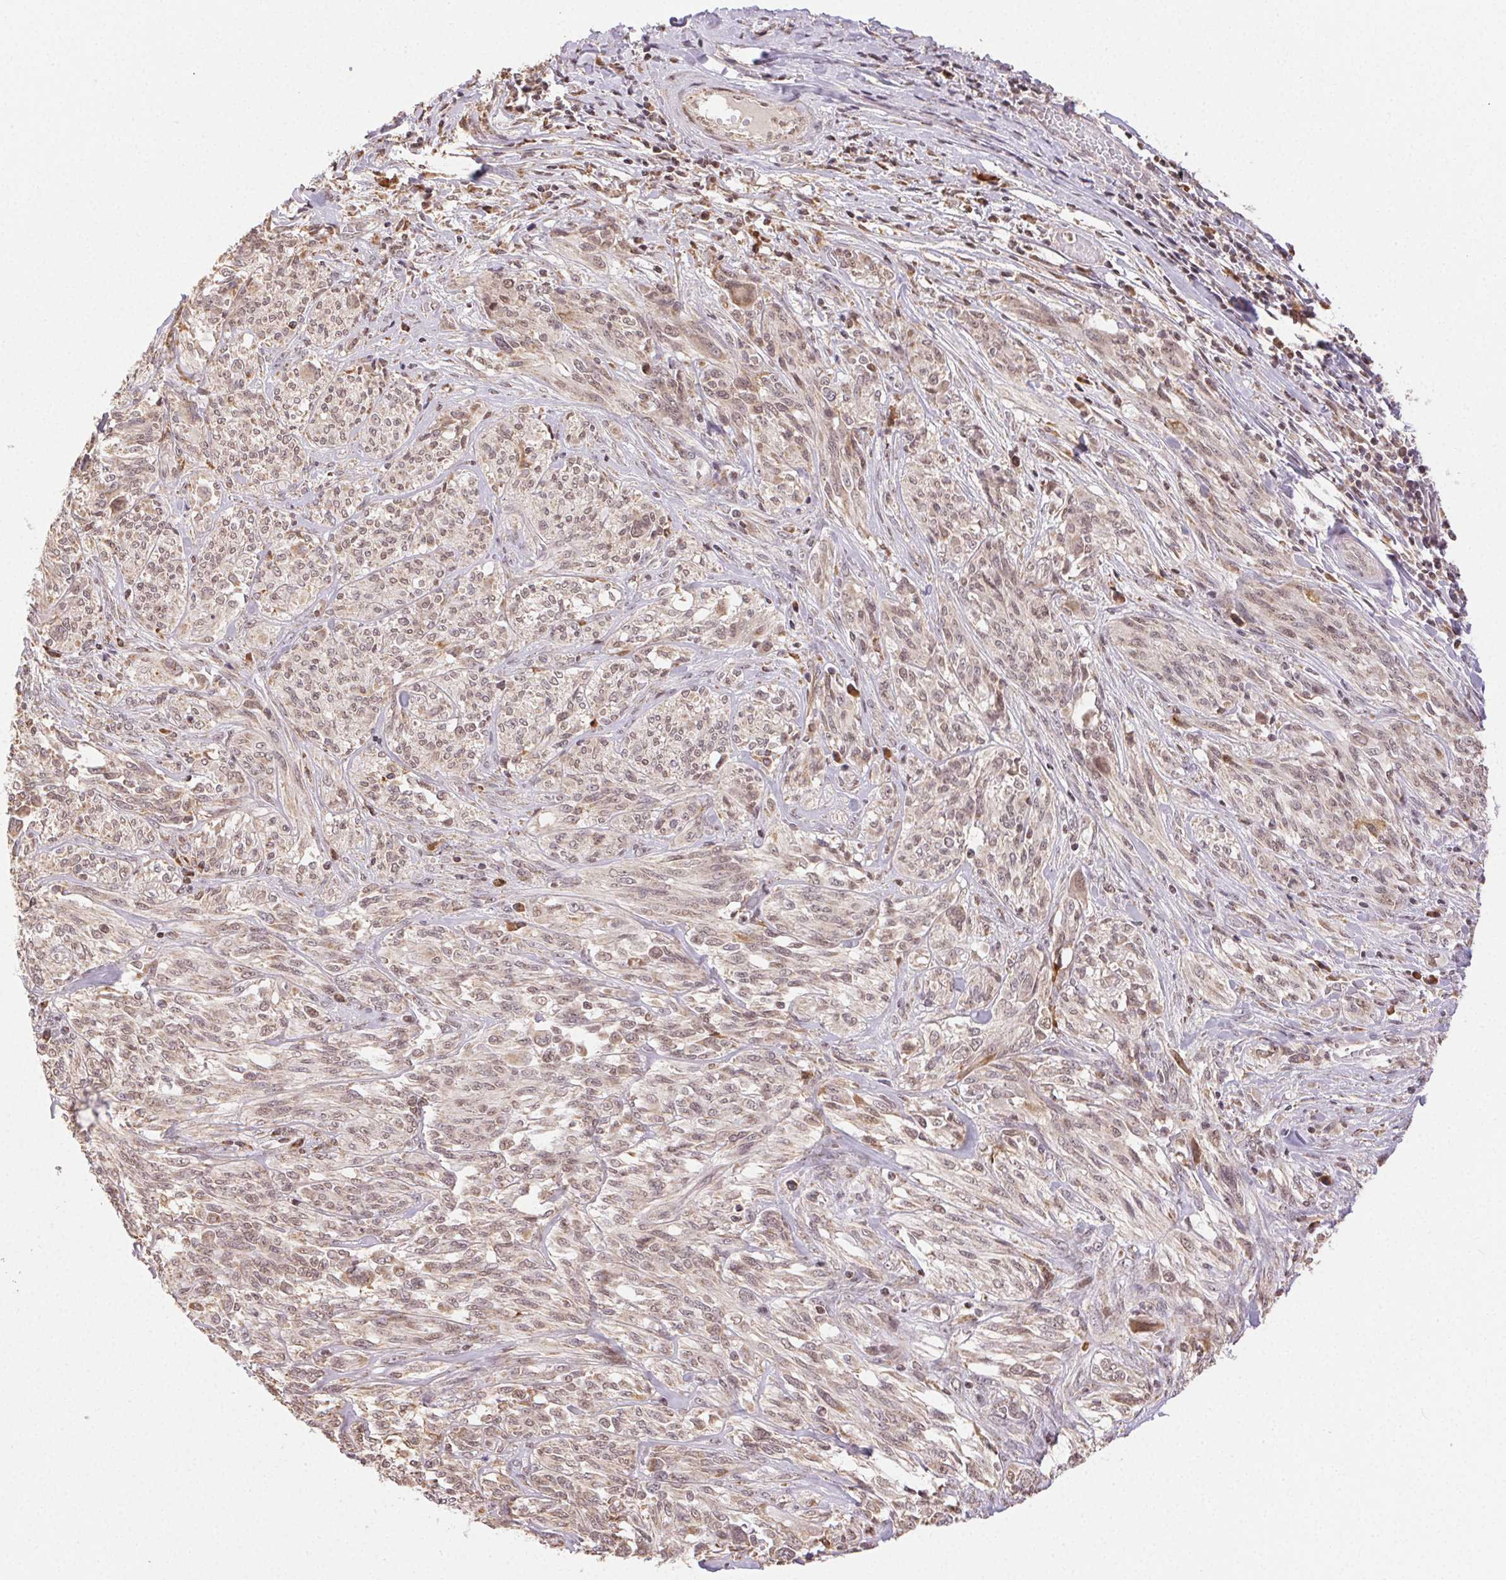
{"staining": {"intensity": "weak", "quantity": ">75%", "location": "cytoplasmic/membranous,nuclear"}, "tissue": "melanoma", "cell_type": "Tumor cells", "image_type": "cancer", "snomed": [{"axis": "morphology", "description": "Malignant melanoma, NOS"}, {"axis": "topography", "description": "Skin"}], "caption": "The immunohistochemical stain labels weak cytoplasmic/membranous and nuclear expression in tumor cells of melanoma tissue. (Brightfield microscopy of DAB IHC at high magnification).", "gene": "PIWIL4", "patient": {"sex": "female", "age": 91}}